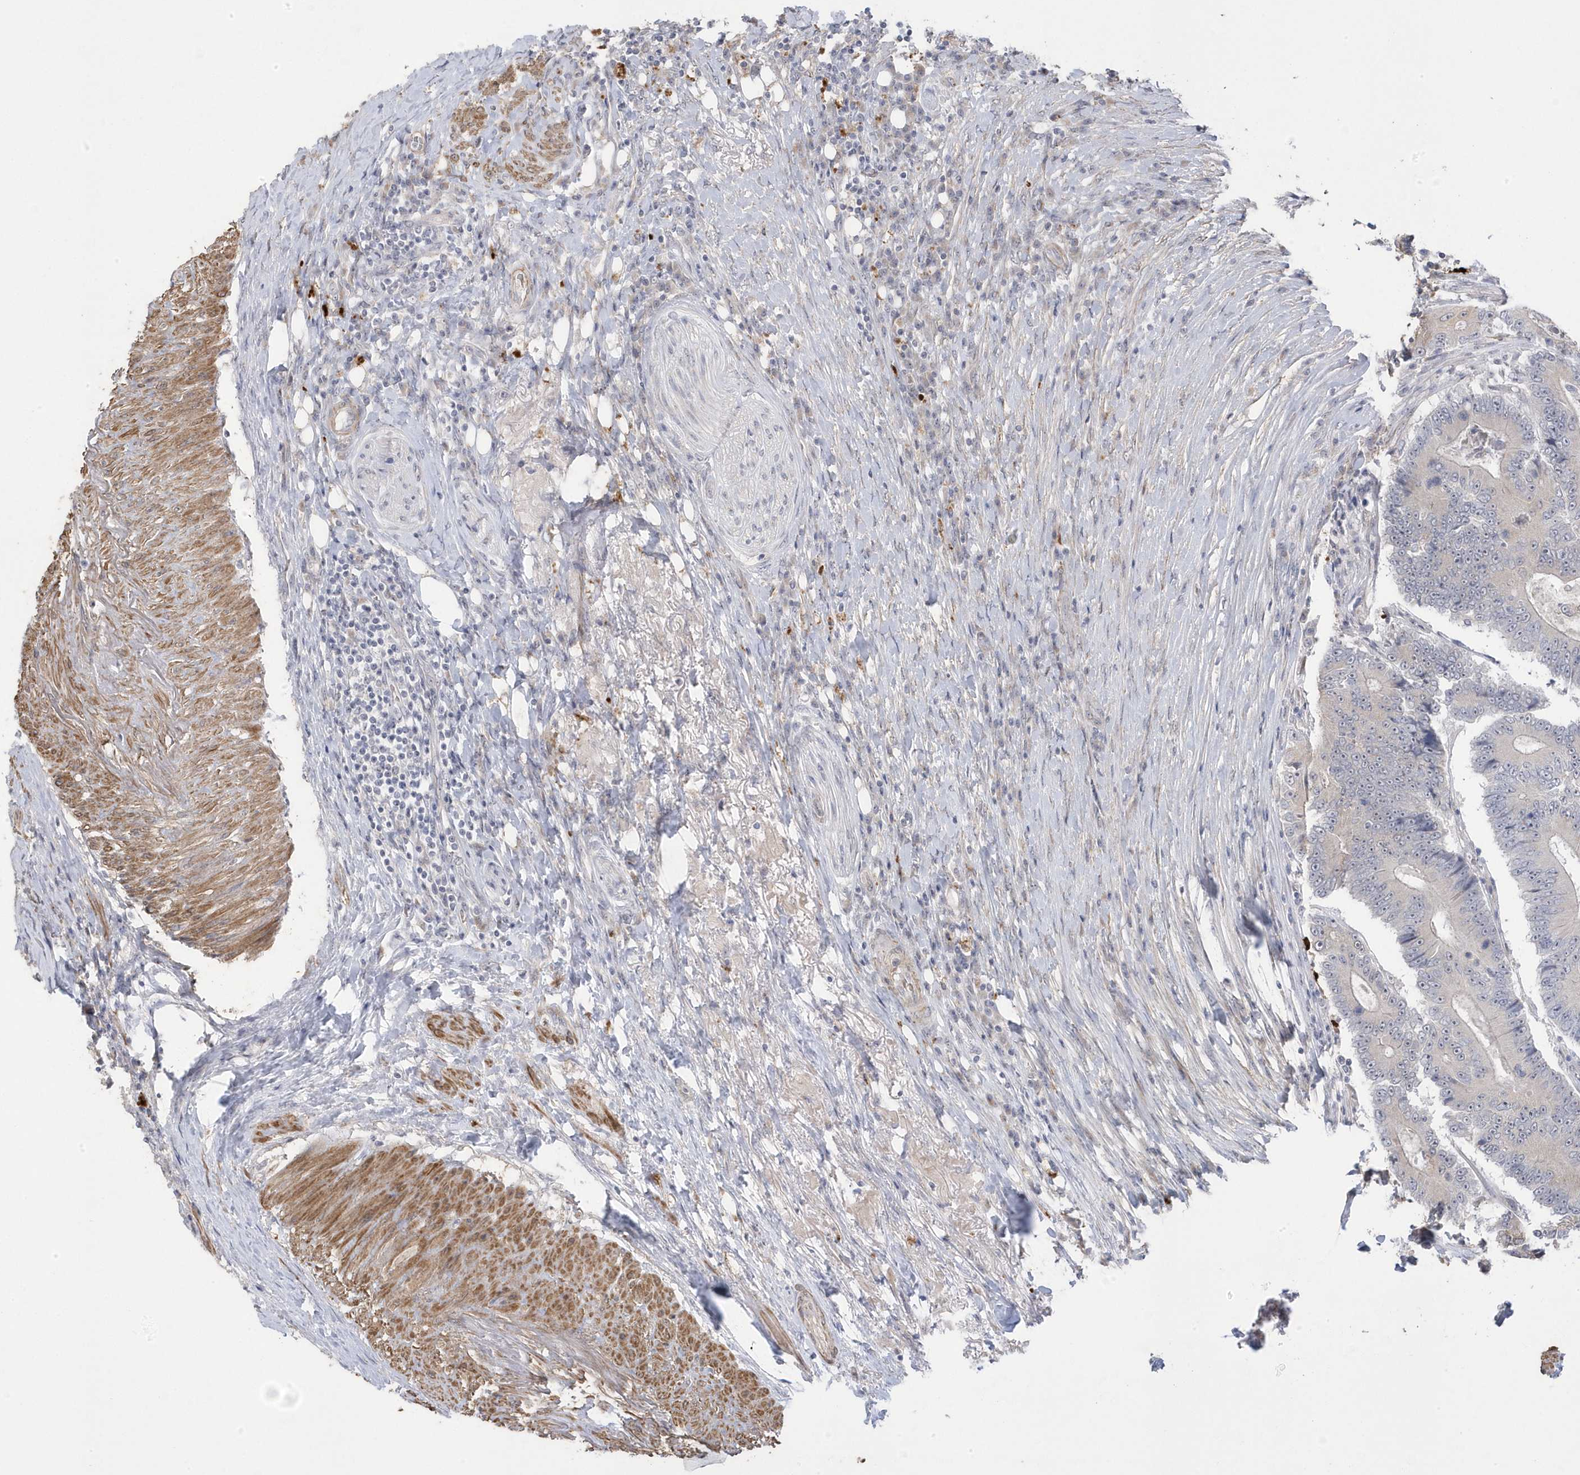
{"staining": {"intensity": "negative", "quantity": "none", "location": "none"}, "tissue": "colorectal cancer", "cell_type": "Tumor cells", "image_type": "cancer", "snomed": [{"axis": "morphology", "description": "Adenocarcinoma, NOS"}, {"axis": "topography", "description": "Colon"}], "caption": "The IHC photomicrograph has no significant staining in tumor cells of colorectal adenocarcinoma tissue. (Brightfield microscopy of DAB (3,3'-diaminobenzidine) immunohistochemistry at high magnification).", "gene": "GTPBP6", "patient": {"sex": "male", "age": 83}}